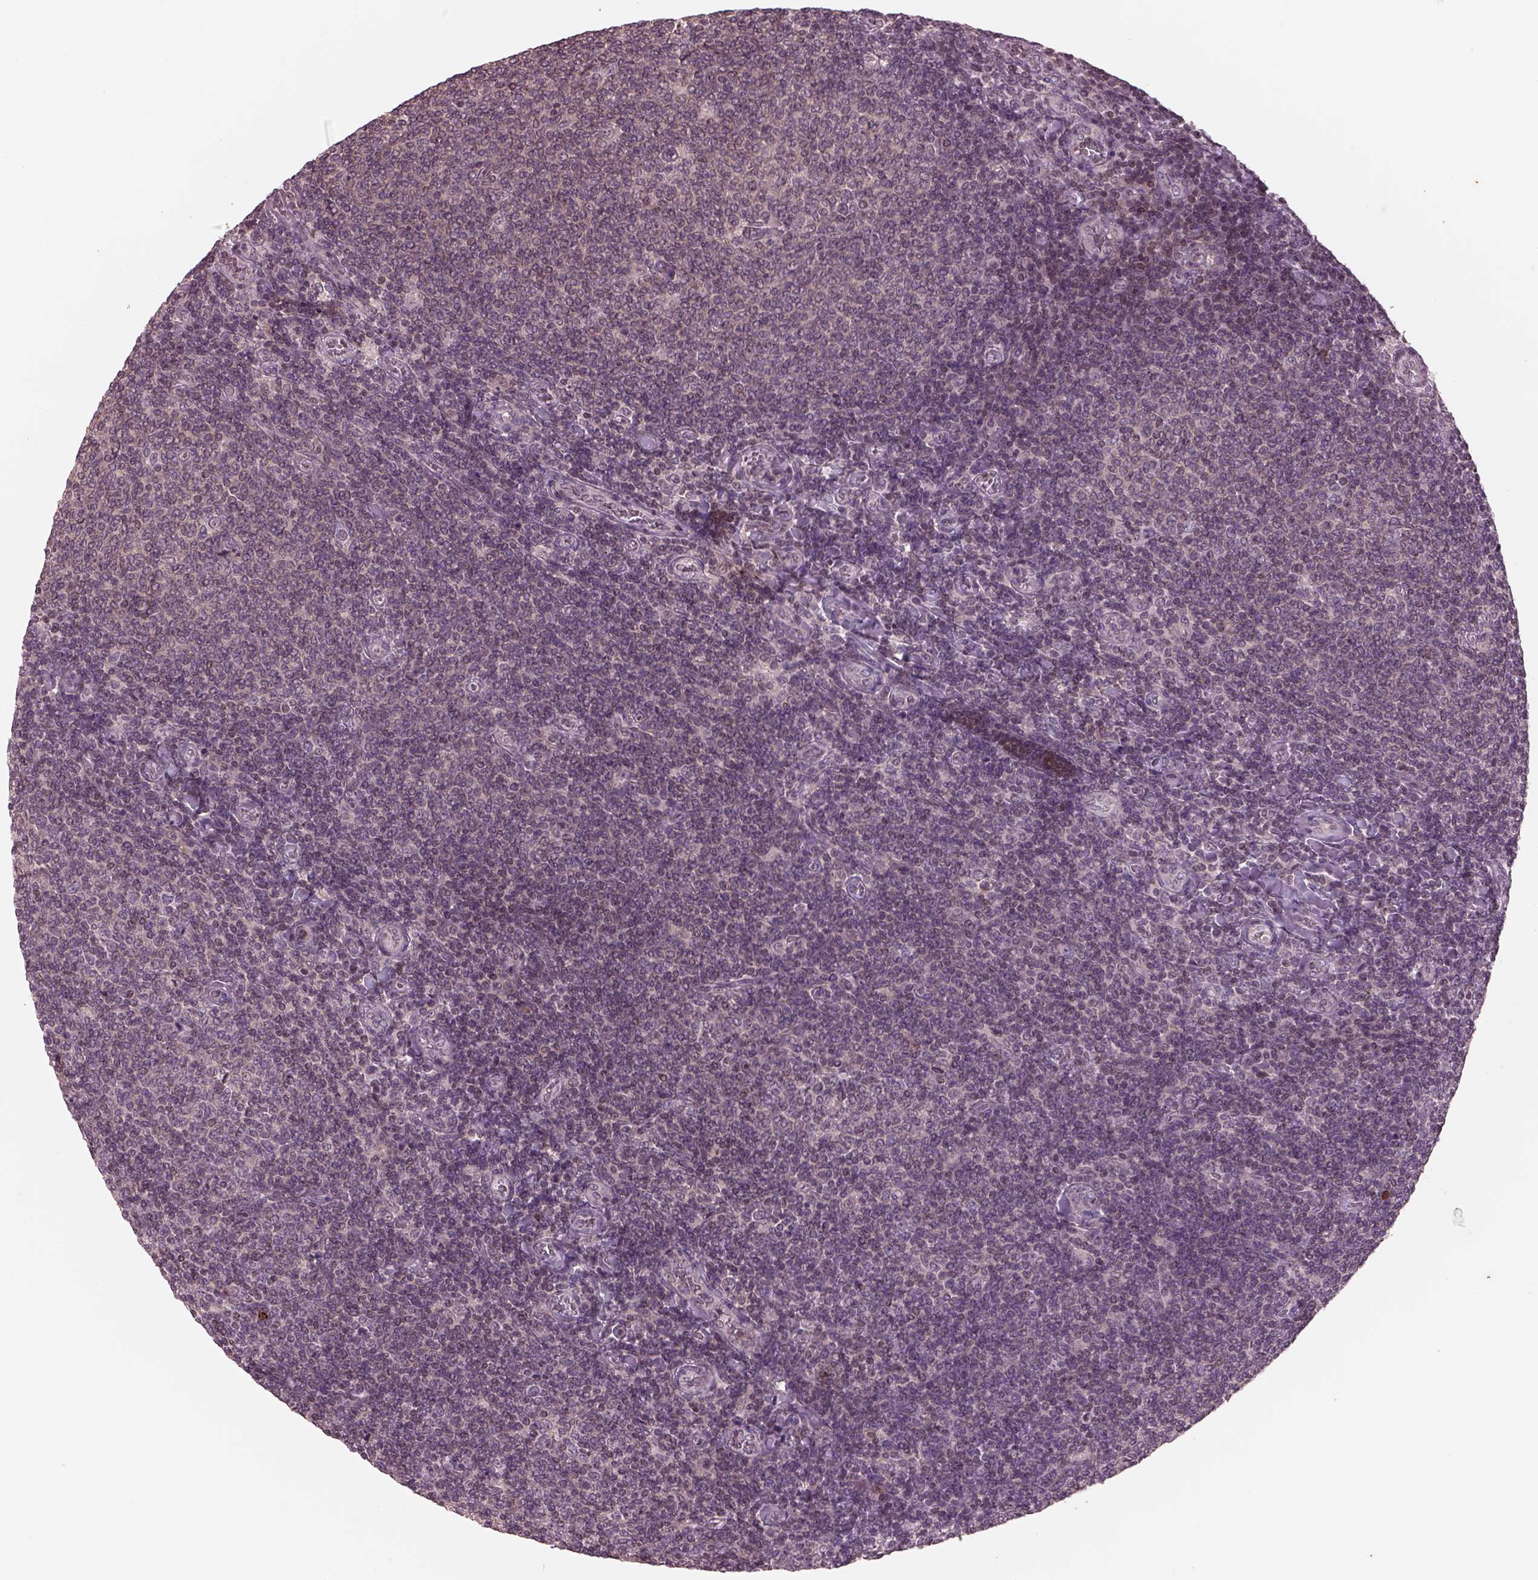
{"staining": {"intensity": "negative", "quantity": "none", "location": "none"}, "tissue": "lymphoma", "cell_type": "Tumor cells", "image_type": "cancer", "snomed": [{"axis": "morphology", "description": "Malignant lymphoma, non-Hodgkin's type, Low grade"}, {"axis": "topography", "description": "Lymph node"}], "caption": "Human low-grade malignant lymphoma, non-Hodgkin's type stained for a protein using IHC shows no positivity in tumor cells.", "gene": "PTX4", "patient": {"sex": "male", "age": 52}}